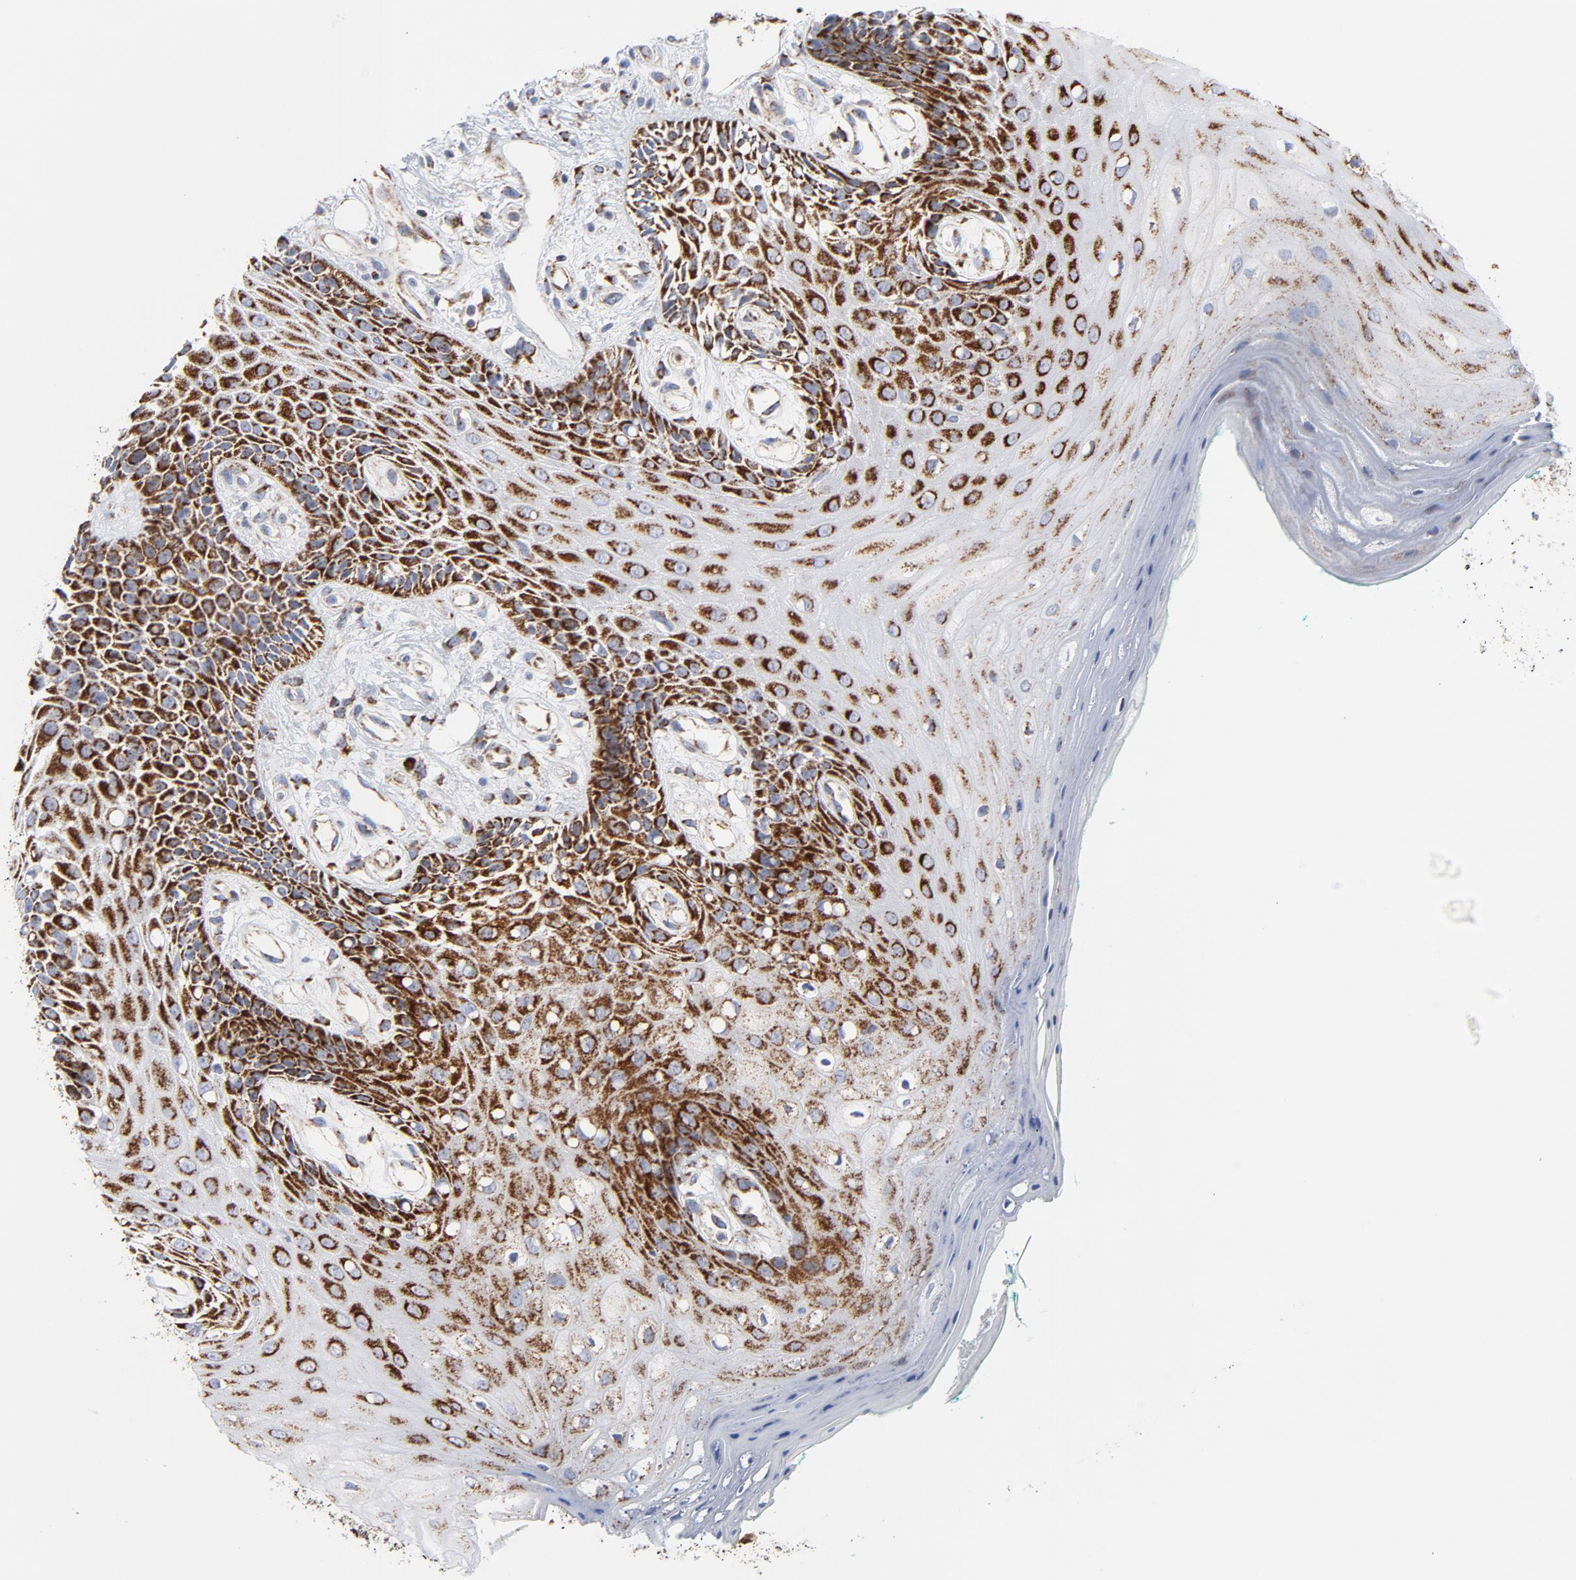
{"staining": {"intensity": "strong", "quantity": "25%-75%", "location": "cytoplasmic/membranous"}, "tissue": "oral mucosa", "cell_type": "Squamous epithelial cells", "image_type": "normal", "snomed": [{"axis": "morphology", "description": "Normal tissue, NOS"}, {"axis": "morphology", "description": "Squamous cell carcinoma, NOS"}, {"axis": "topography", "description": "Skeletal muscle"}, {"axis": "topography", "description": "Oral tissue"}, {"axis": "topography", "description": "Head-Neck"}], "caption": "Immunohistochemical staining of normal oral mucosa reveals 25%-75% levels of strong cytoplasmic/membranous protein positivity in about 25%-75% of squamous epithelial cells.", "gene": "CYCS", "patient": {"sex": "female", "age": 84}}